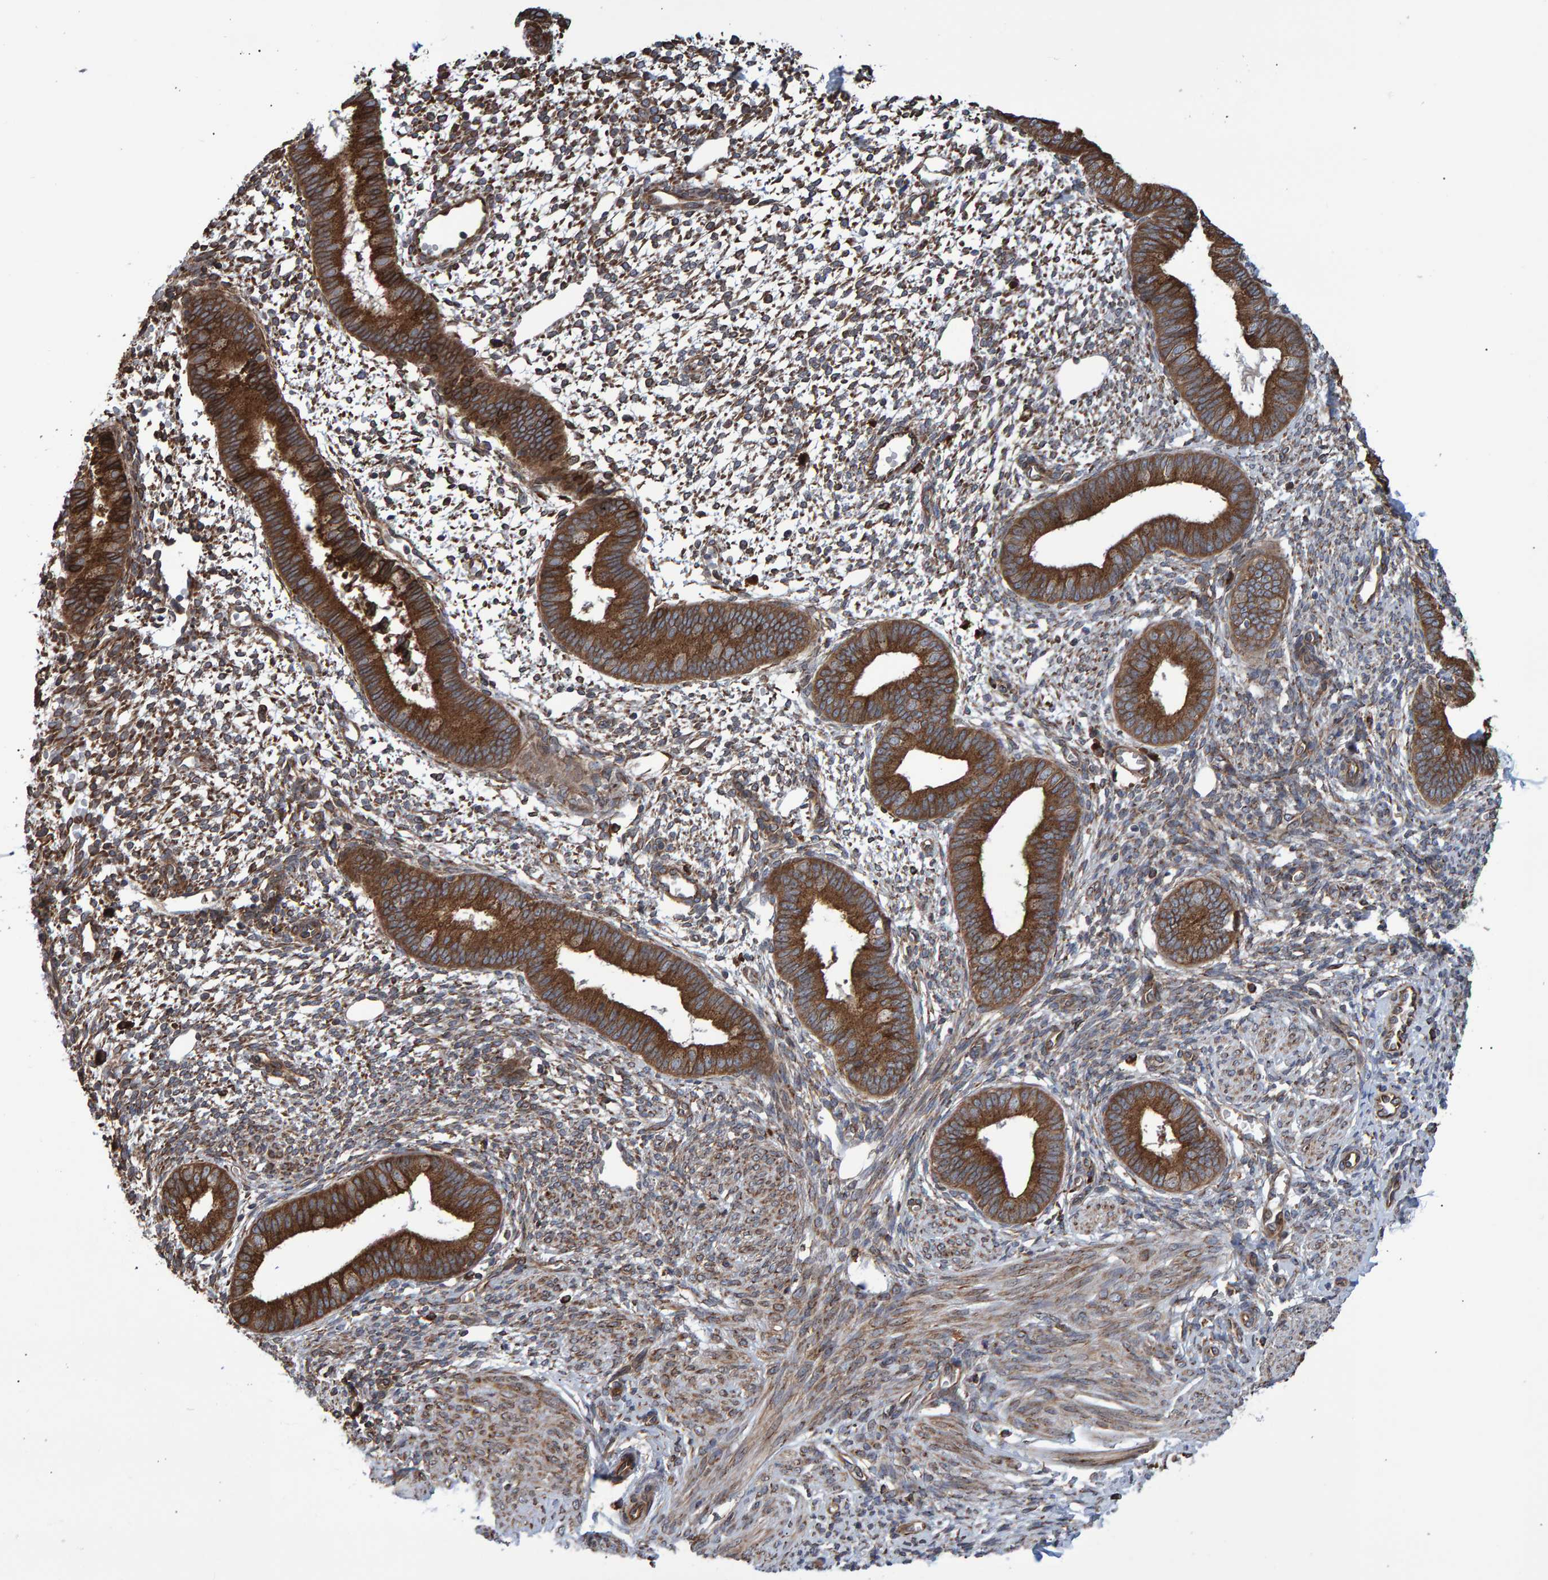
{"staining": {"intensity": "moderate", "quantity": ">75%", "location": "cytoplasmic/membranous"}, "tissue": "endometrium", "cell_type": "Cells in endometrial stroma", "image_type": "normal", "snomed": [{"axis": "morphology", "description": "Normal tissue, NOS"}, {"axis": "topography", "description": "Endometrium"}], "caption": "High-magnification brightfield microscopy of normal endometrium stained with DAB (3,3'-diaminobenzidine) (brown) and counterstained with hematoxylin (blue). cells in endometrial stroma exhibit moderate cytoplasmic/membranous positivity is seen in approximately>75% of cells.", "gene": "FAM117A", "patient": {"sex": "female", "age": 46}}